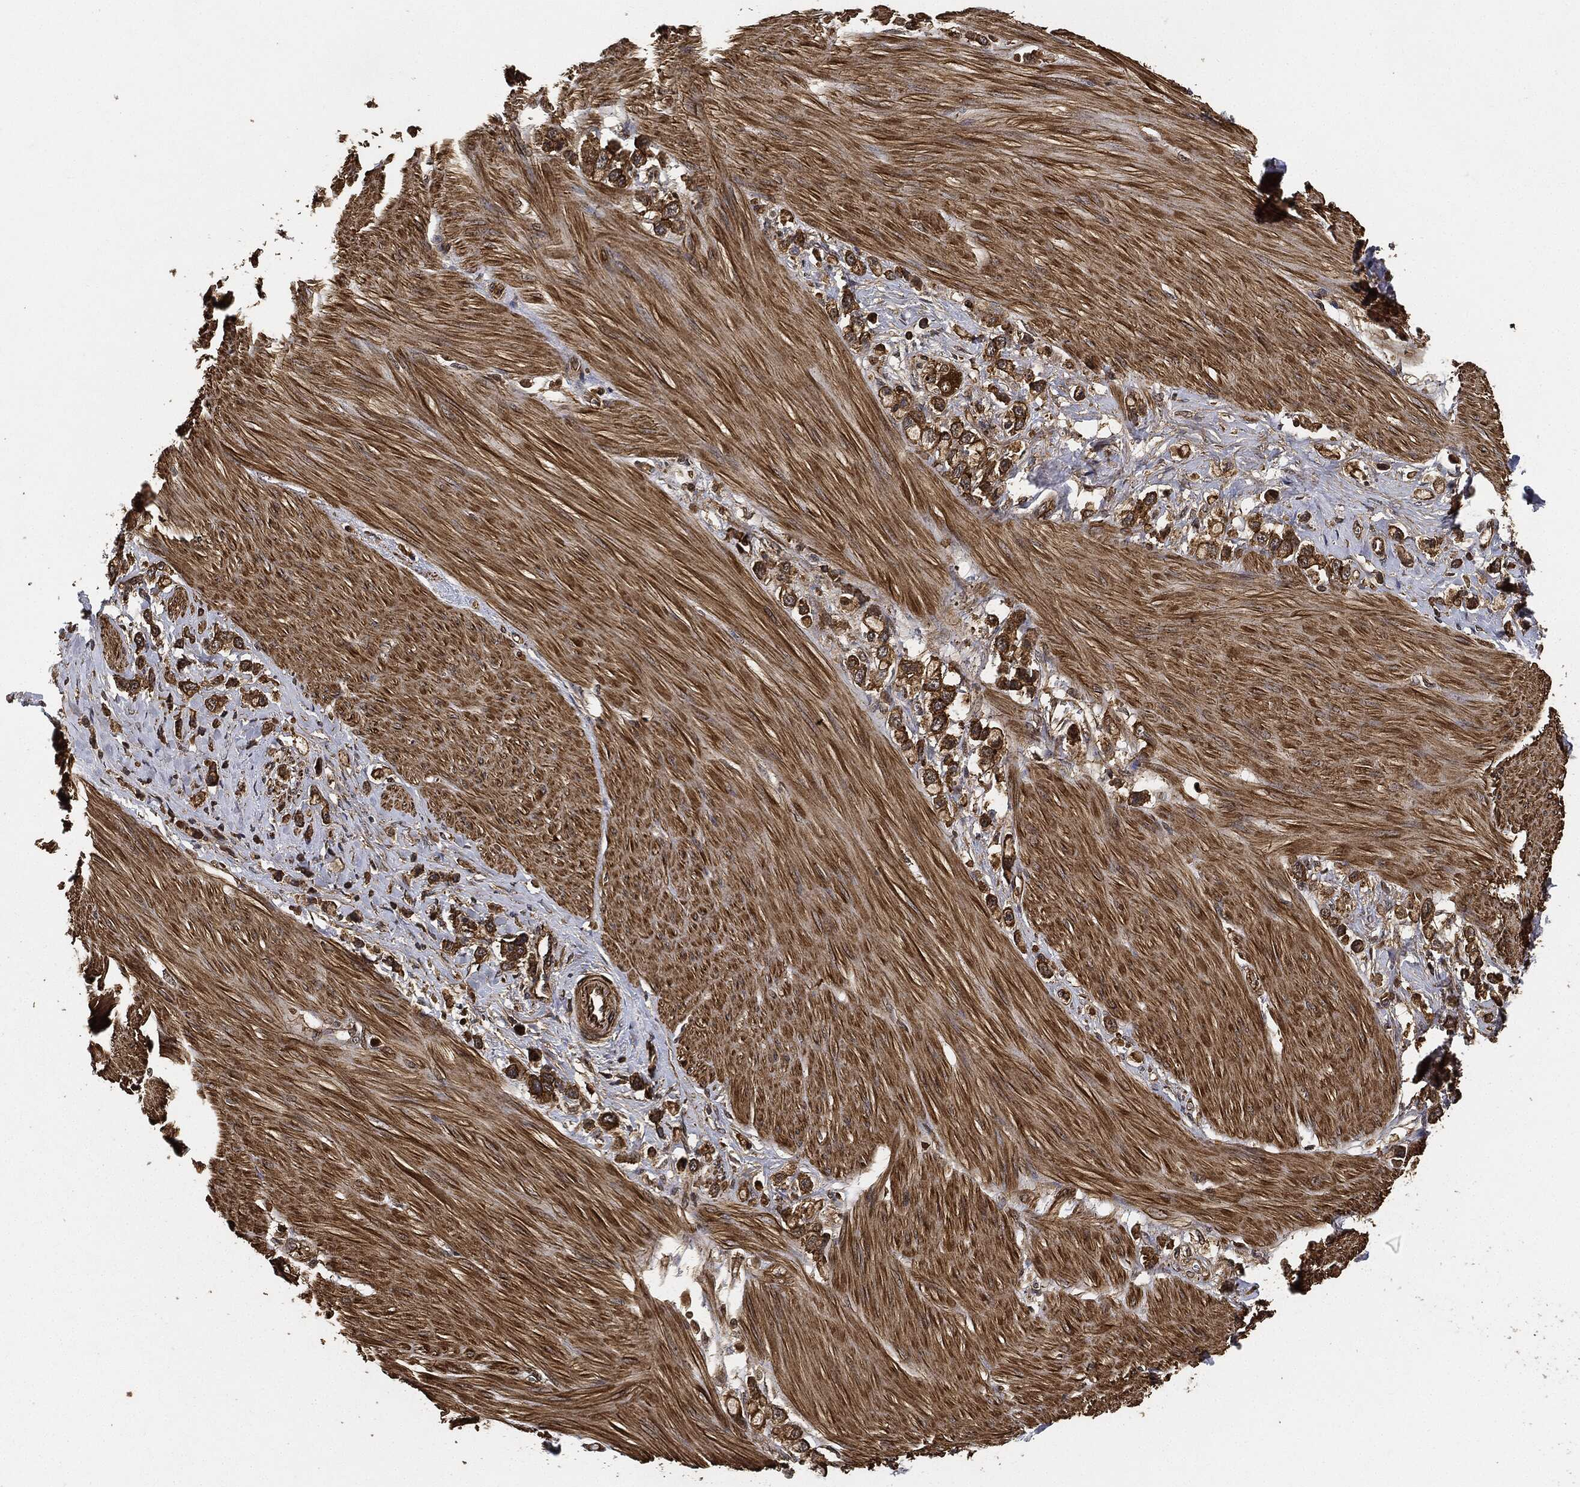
{"staining": {"intensity": "strong", "quantity": ">75%", "location": "cytoplasmic/membranous"}, "tissue": "stomach cancer", "cell_type": "Tumor cells", "image_type": "cancer", "snomed": [{"axis": "morphology", "description": "Normal tissue, NOS"}, {"axis": "morphology", "description": "Adenocarcinoma, NOS"}, {"axis": "morphology", "description": "Adenocarcinoma, High grade"}, {"axis": "topography", "description": "Stomach, upper"}, {"axis": "topography", "description": "Stomach"}], "caption": "High-magnification brightfield microscopy of stomach adenocarcinoma stained with DAB (3,3'-diaminobenzidine) (brown) and counterstained with hematoxylin (blue). tumor cells exhibit strong cytoplasmic/membranous staining is identified in about>75% of cells. The staining was performed using DAB (3,3'-diaminobenzidine), with brown indicating positive protein expression. Nuclei are stained blue with hematoxylin.", "gene": "CEP290", "patient": {"sex": "female", "age": 65}}